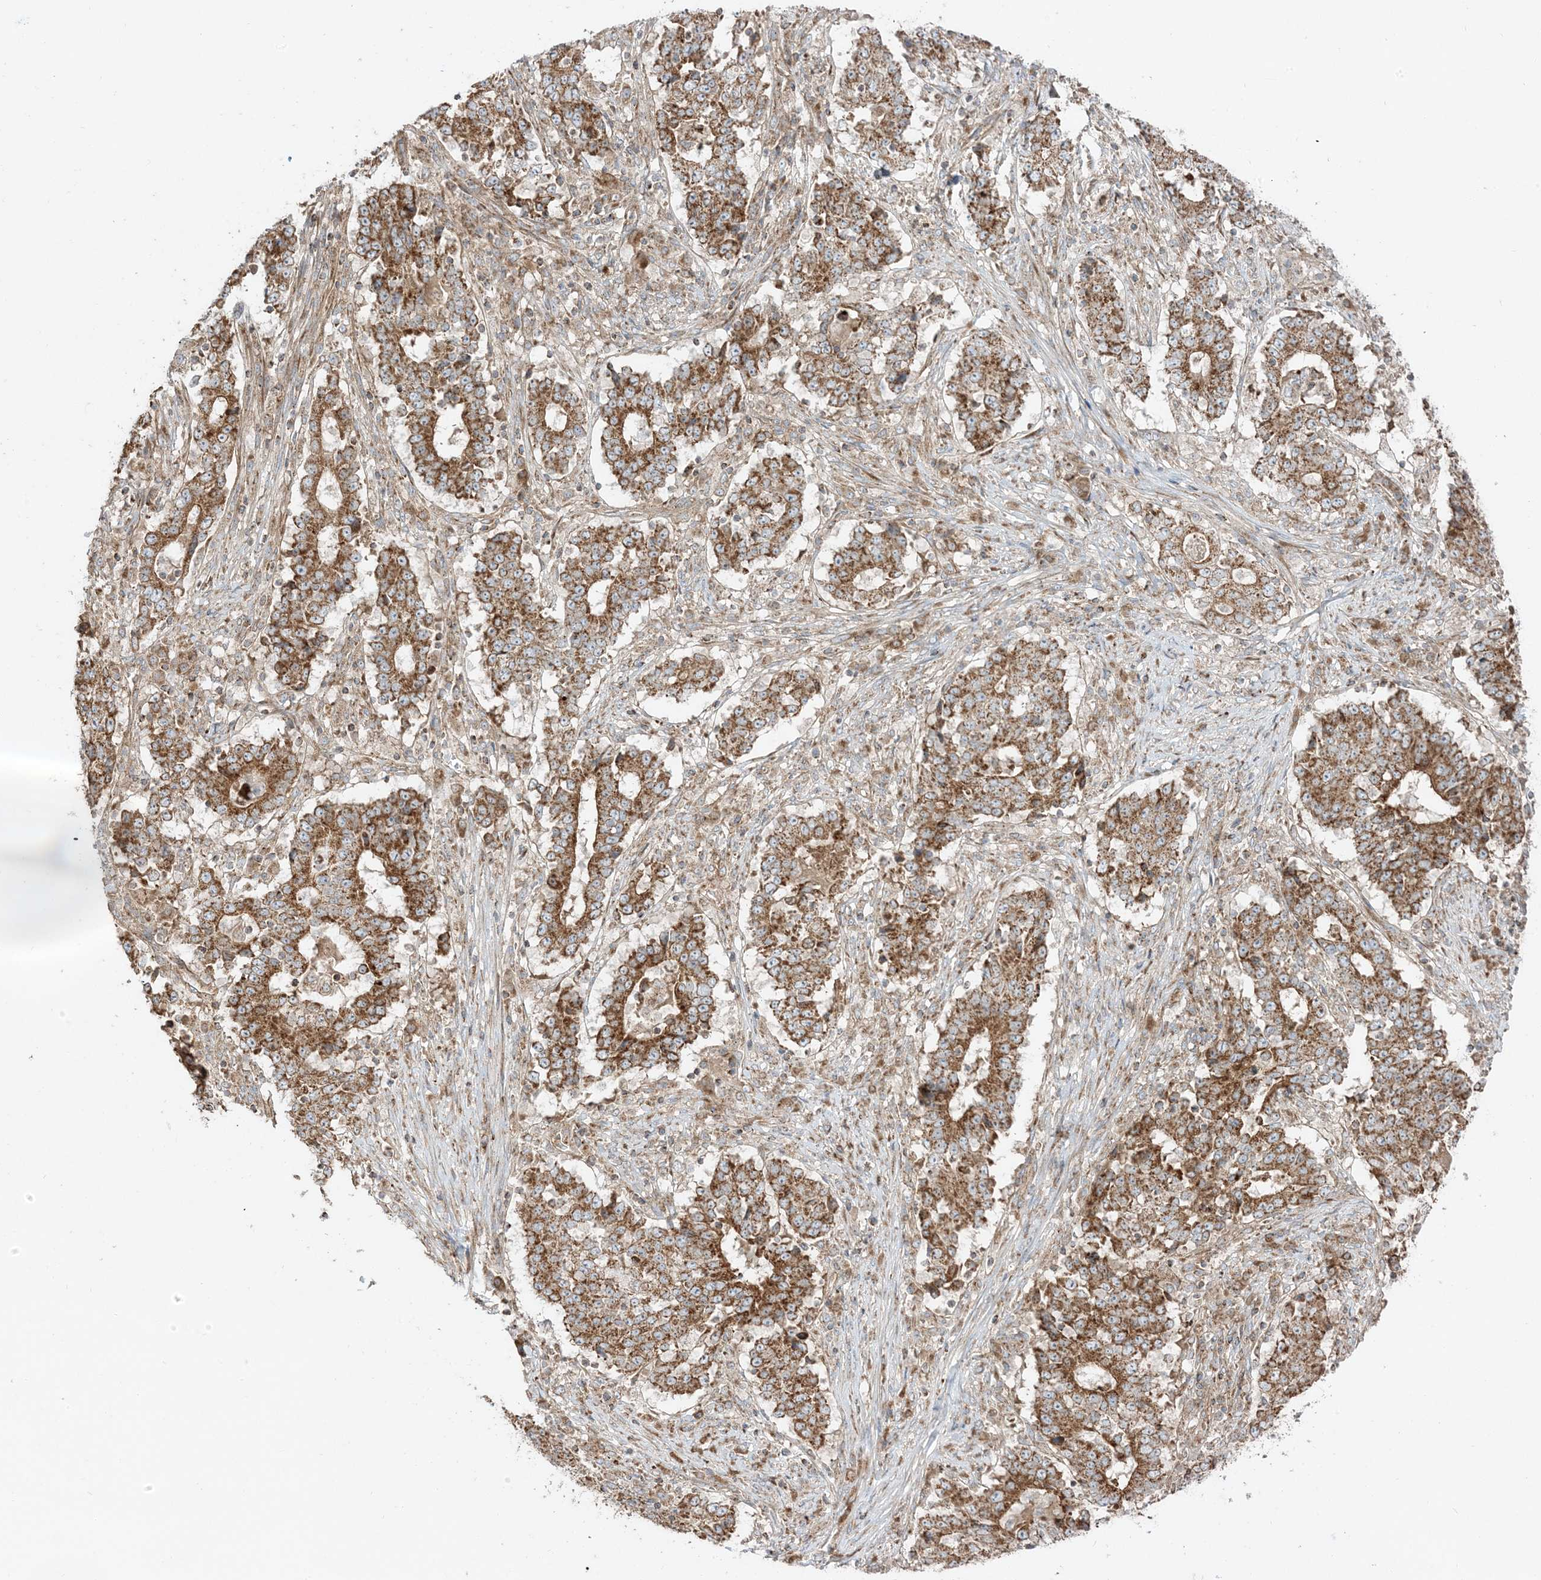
{"staining": {"intensity": "moderate", "quantity": ">75%", "location": "cytoplasmic/membranous"}, "tissue": "stomach cancer", "cell_type": "Tumor cells", "image_type": "cancer", "snomed": [{"axis": "morphology", "description": "Adenocarcinoma, NOS"}, {"axis": "topography", "description": "Stomach"}], "caption": "Immunohistochemistry photomicrograph of neoplastic tissue: human stomach cancer stained using IHC exhibits medium levels of moderate protein expression localized specifically in the cytoplasmic/membranous of tumor cells, appearing as a cytoplasmic/membranous brown color.", "gene": "AARS2", "patient": {"sex": "male", "age": 59}}